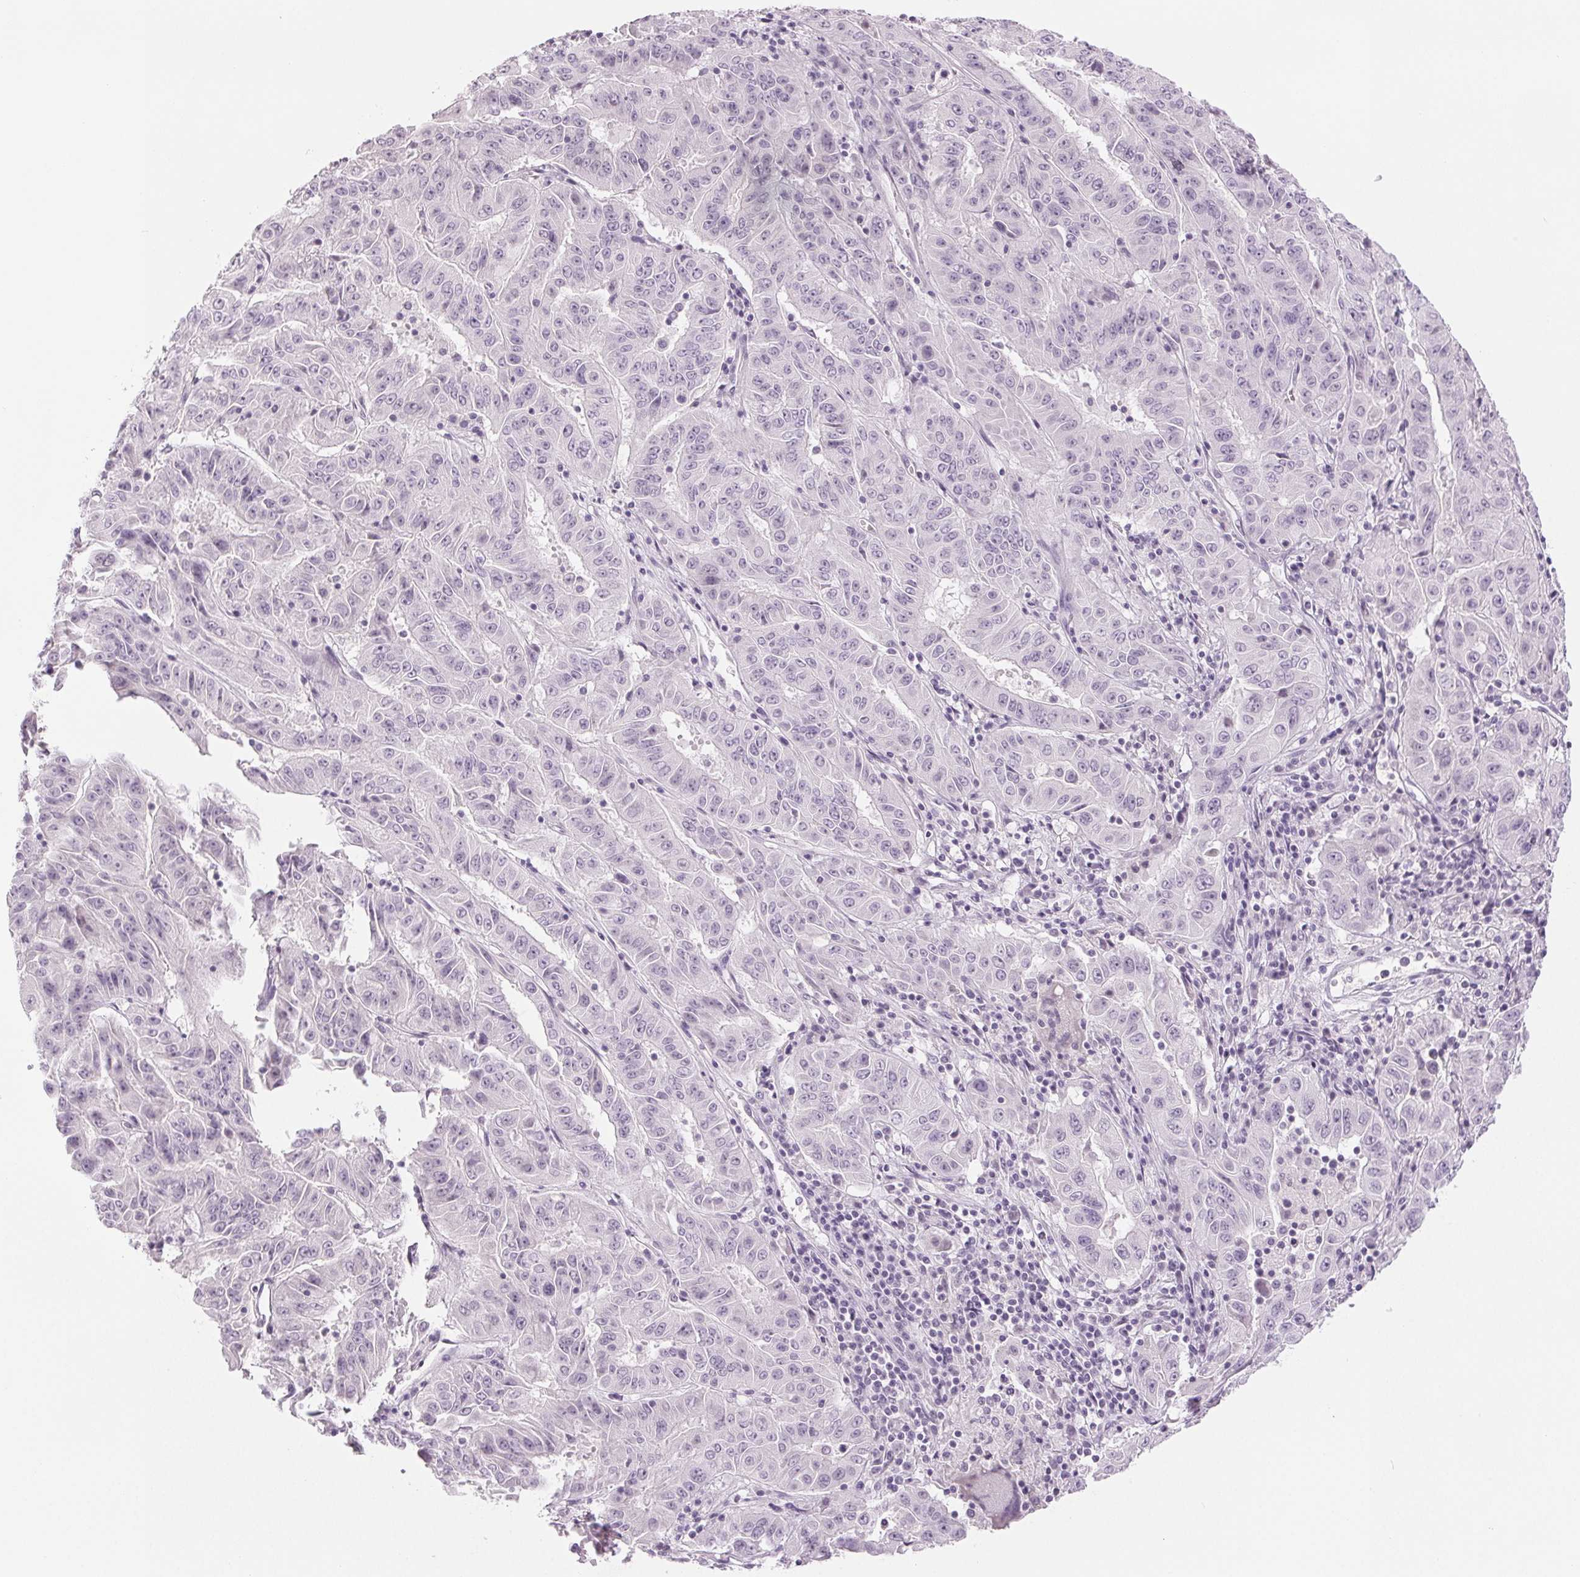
{"staining": {"intensity": "negative", "quantity": "none", "location": "none"}, "tissue": "pancreatic cancer", "cell_type": "Tumor cells", "image_type": "cancer", "snomed": [{"axis": "morphology", "description": "Adenocarcinoma, NOS"}, {"axis": "topography", "description": "Pancreas"}], "caption": "Tumor cells are negative for brown protein staining in pancreatic adenocarcinoma.", "gene": "EHHADH", "patient": {"sex": "male", "age": 63}}